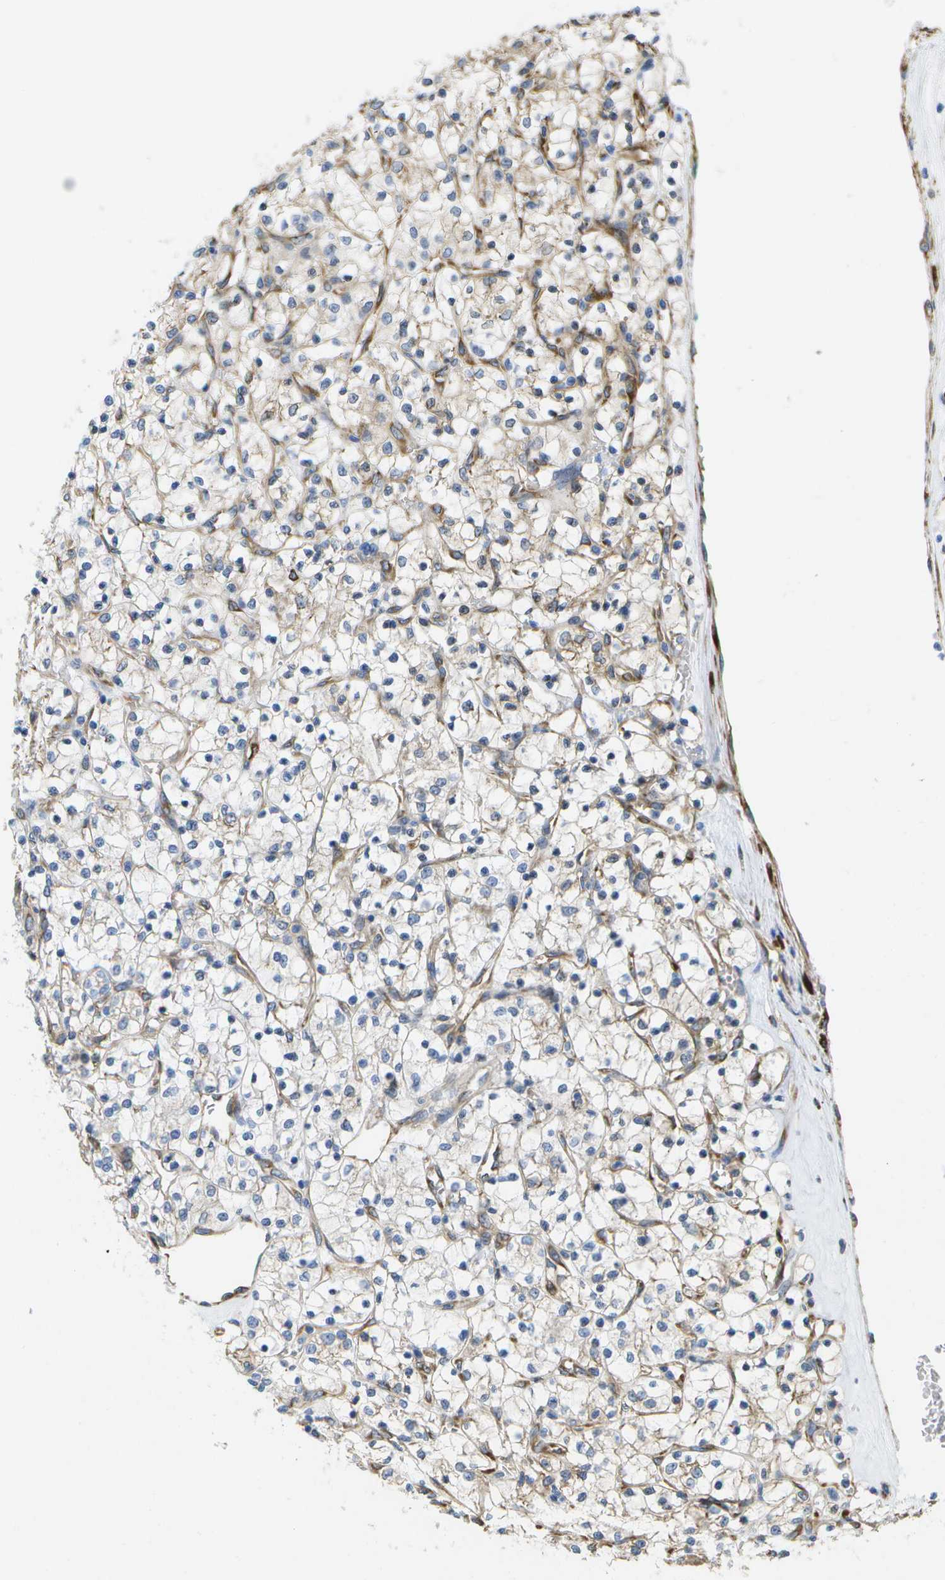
{"staining": {"intensity": "weak", "quantity": "25%-75%", "location": "cytoplasmic/membranous"}, "tissue": "renal cancer", "cell_type": "Tumor cells", "image_type": "cancer", "snomed": [{"axis": "morphology", "description": "Adenocarcinoma, NOS"}, {"axis": "topography", "description": "Kidney"}], "caption": "Immunohistochemistry of renal cancer (adenocarcinoma) shows low levels of weak cytoplasmic/membranous staining in approximately 25%-75% of tumor cells. (IHC, brightfield microscopy, high magnification).", "gene": "ZDHHC17", "patient": {"sex": "female", "age": 69}}